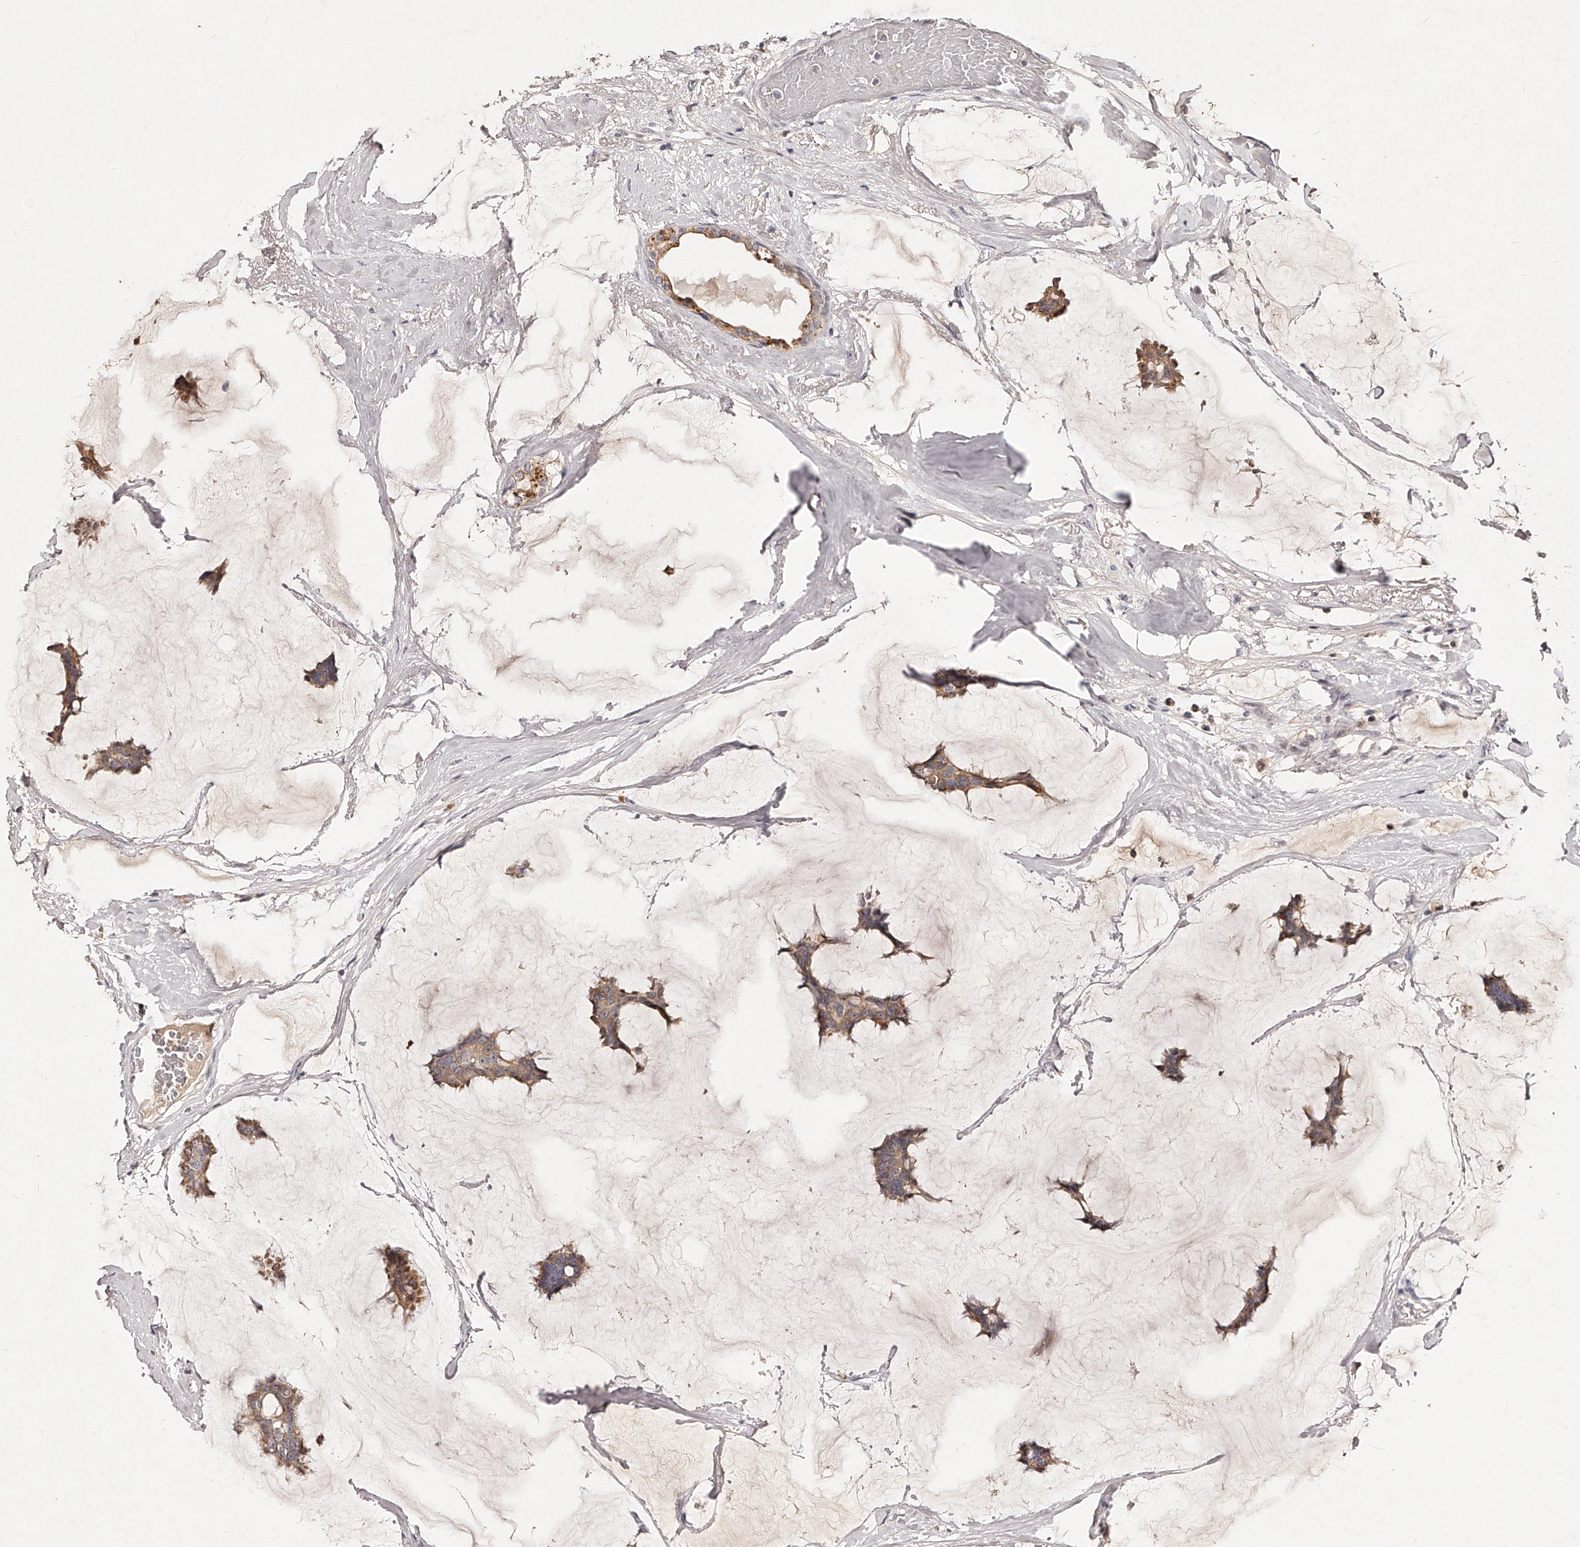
{"staining": {"intensity": "moderate", "quantity": ">75%", "location": "cytoplasmic/membranous"}, "tissue": "breast cancer", "cell_type": "Tumor cells", "image_type": "cancer", "snomed": [{"axis": "morphology", "description": "Duct carcinoma"}, {"axis": "topography", "description": "Breast"}], "caption": "Immunohistochemical staining of human breast cancer demonstrates medium levels of moderate cytoplasmic/membranous positivity in about >75% of tumor cells. The staining is performed using DAB brown chromogen to label protein expression. The nuclei are counter-stained blue using hematoxylin.", "gene": "PHACTR1", "patient": {"sex": "female", "age": 93}}